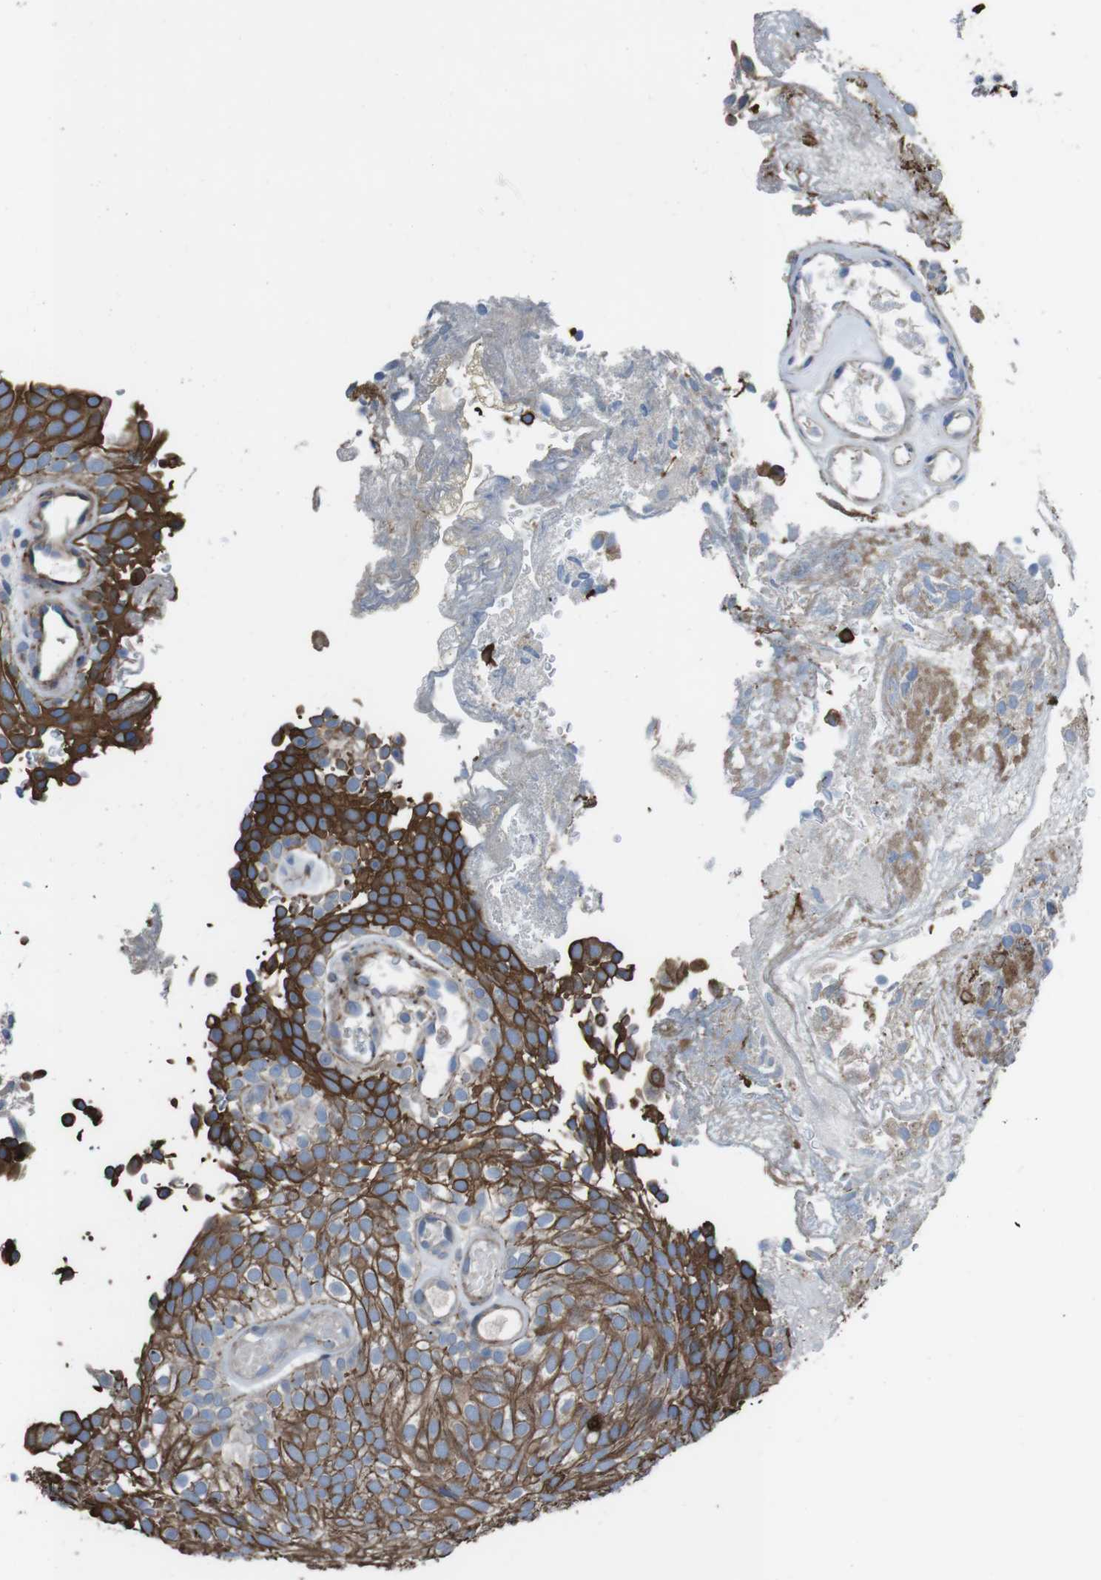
{"staining": {"intensity": "strong", "quantity": ">75%", "location": "cytoplasmic/membranous"}, "tissue": "urothelial cancer", "cell_type": "Tumor cells", "image_type": "cancer", "snomed": [{"axis": "morphology", "description": "Urothelial carcinoma, Low grade"}, {"axis": "topography", "description": "Urinary bladder"}], "caption": "This is a photomicrograph of immunohistochemistry staining of urothelial carcinoma (low-grade), which shows strong expression in the cytoplasmic/membranous of tumor cells.", "gene": "FAM174B", "patient": {"sex": "male", "age": 78}}